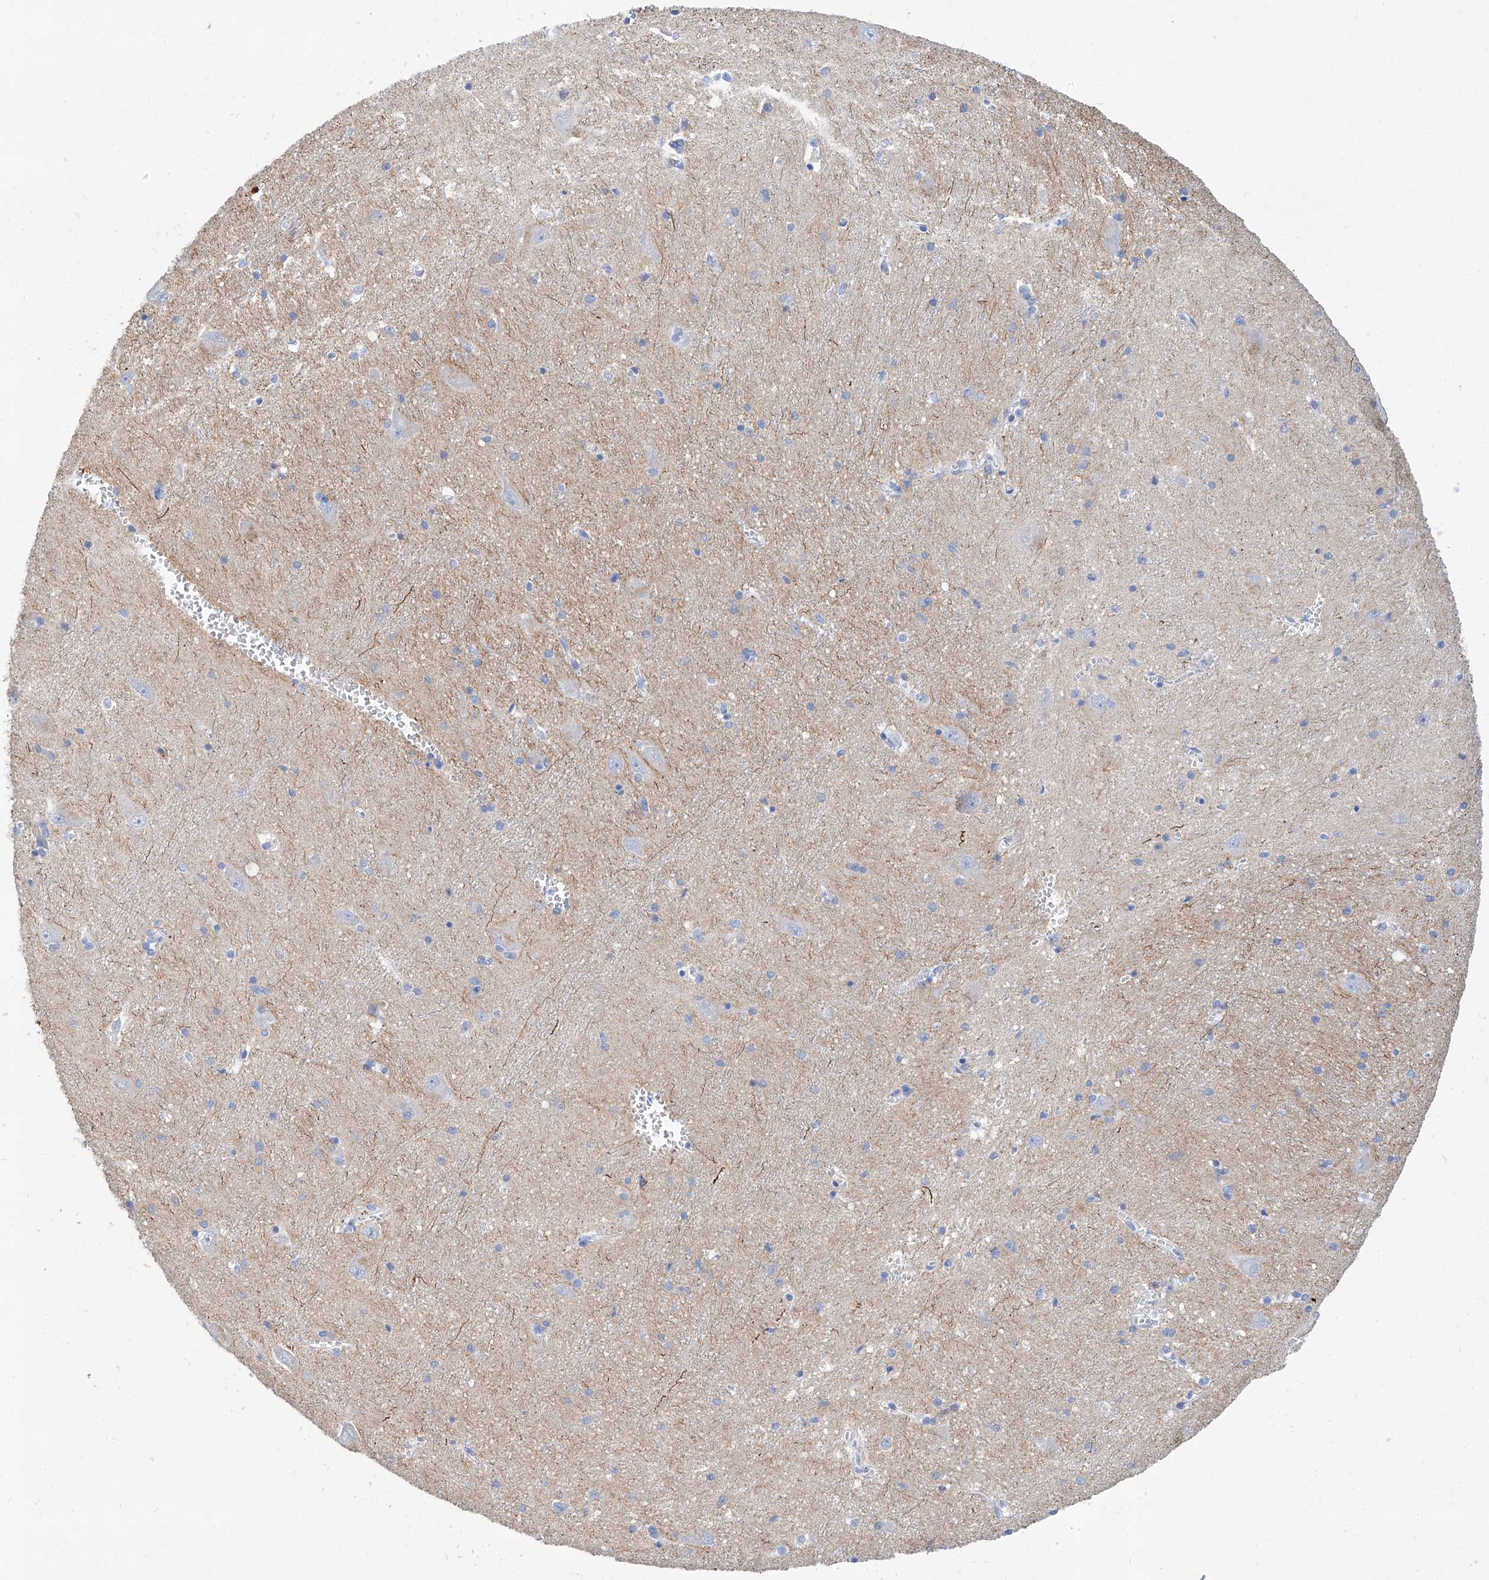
{"staining": {"intensity": "negative", "quantity": "none", "location": "none"}, "tissue": "caudate", "cell_type": "Glial cells", "image_type": "normal", "snomed": [{"axis": "morphology", "description": "Normal tissue, NOS"}, {"axis": "topography", "description": "Lateral ventricle wall"}], "caption": "IHC of benign human caudate displays no expression in glial cells. The staining was performed using DAB (3,3'-diaminobenzidine) to visualize the protein expression in brown, while the nuclei were stained in blue with hematoxylin (Magnification: 20x).", "gene": "SLC25A29", "patient": {"sex": "male", "age": 37}}